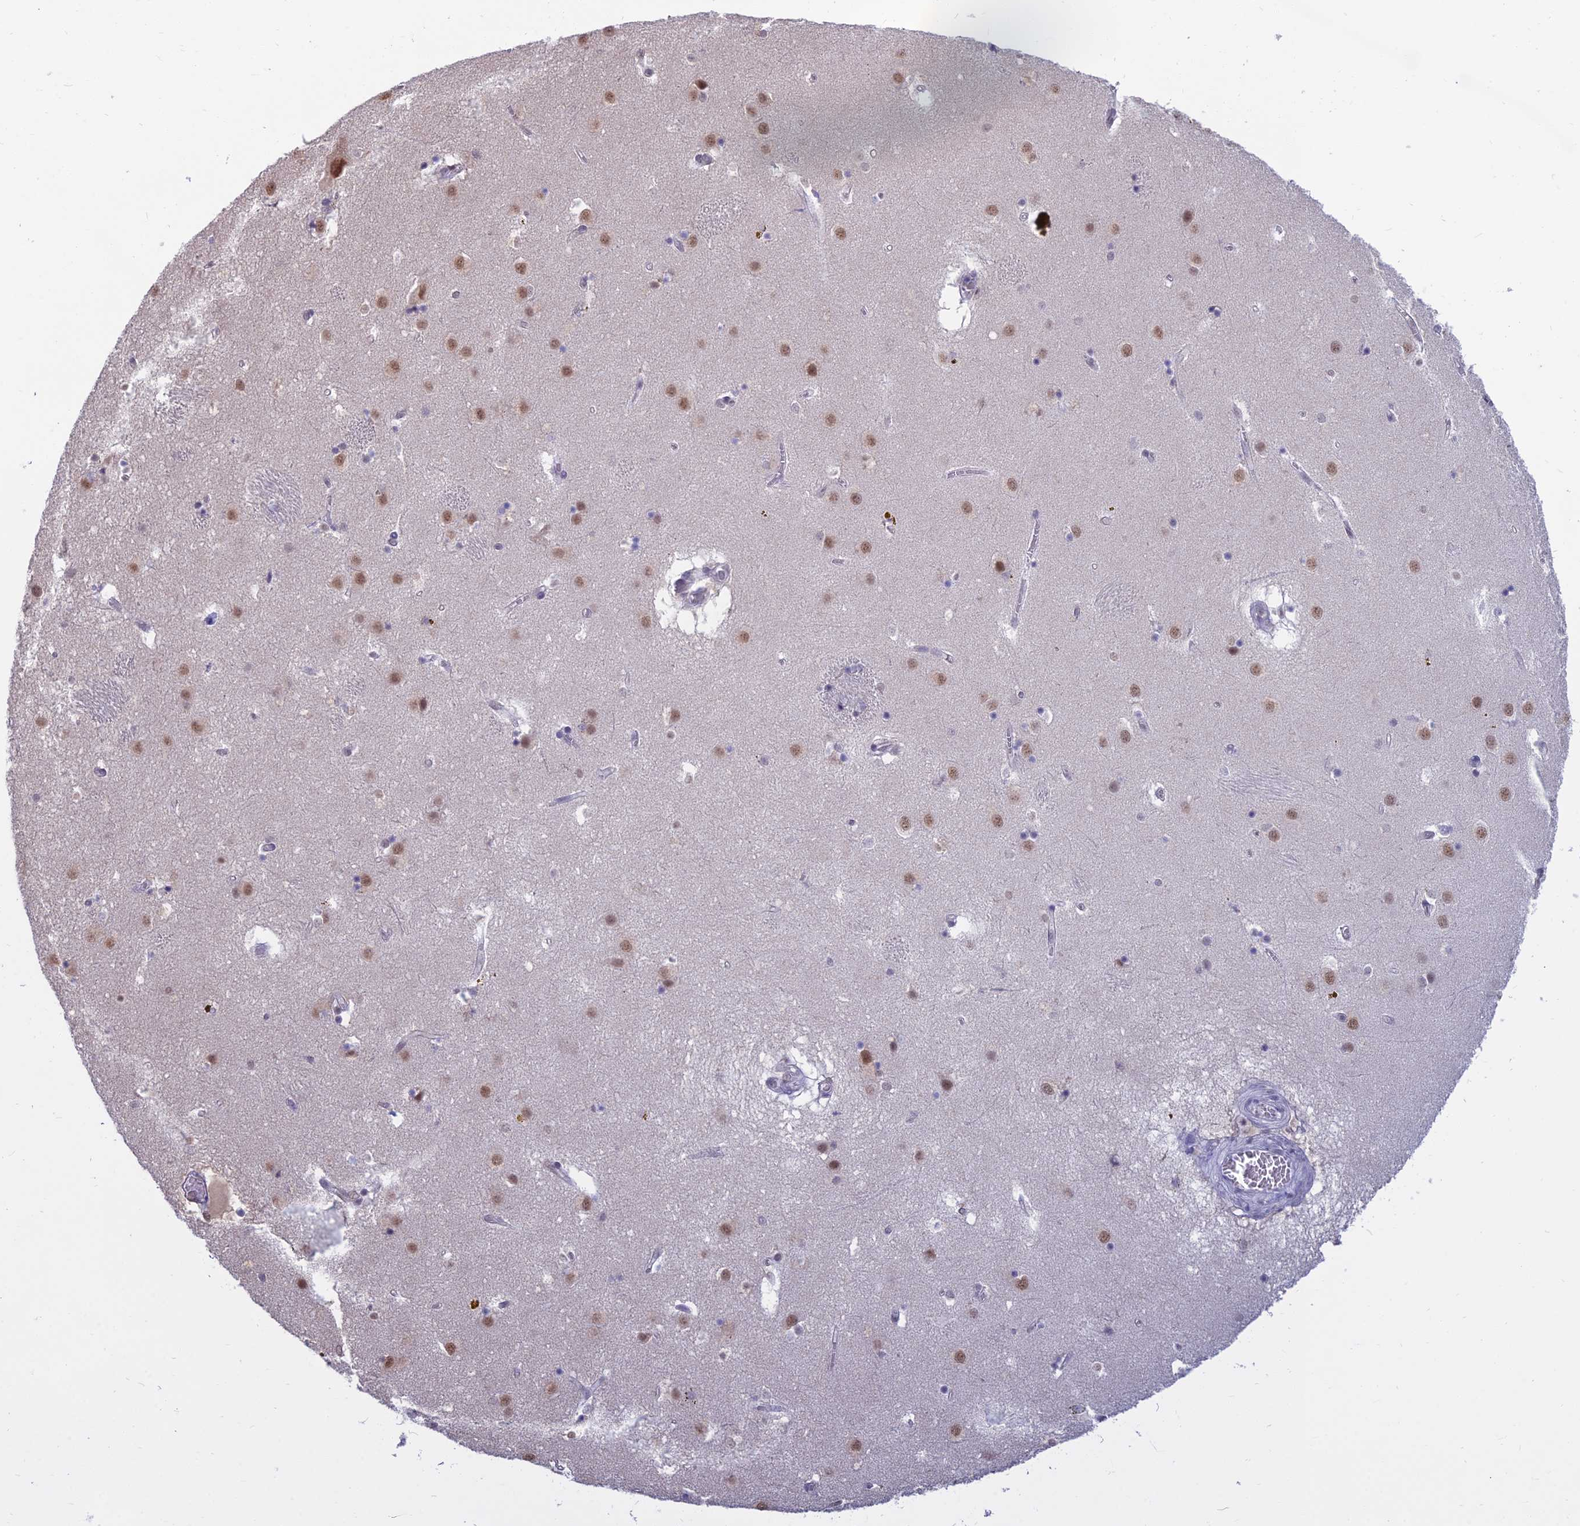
{"staining": {"intensity": "negative", "quantity": "none", "location": "none"}, "tissue": "caudate", "cell_type": "Glial cells", "image_type": "normal", "snomed": [{"axis": "morphology", "description": "Normal tissue, NOS"}, {"axis": "topography", "description": "Lateral ventricle wall"}], "caption": "Immunohistochemical staining of normal human caudate reveals no significant expression in glial cells.", "gene": "SRSF7", "patient": {"sex": "male", "age": 70}}